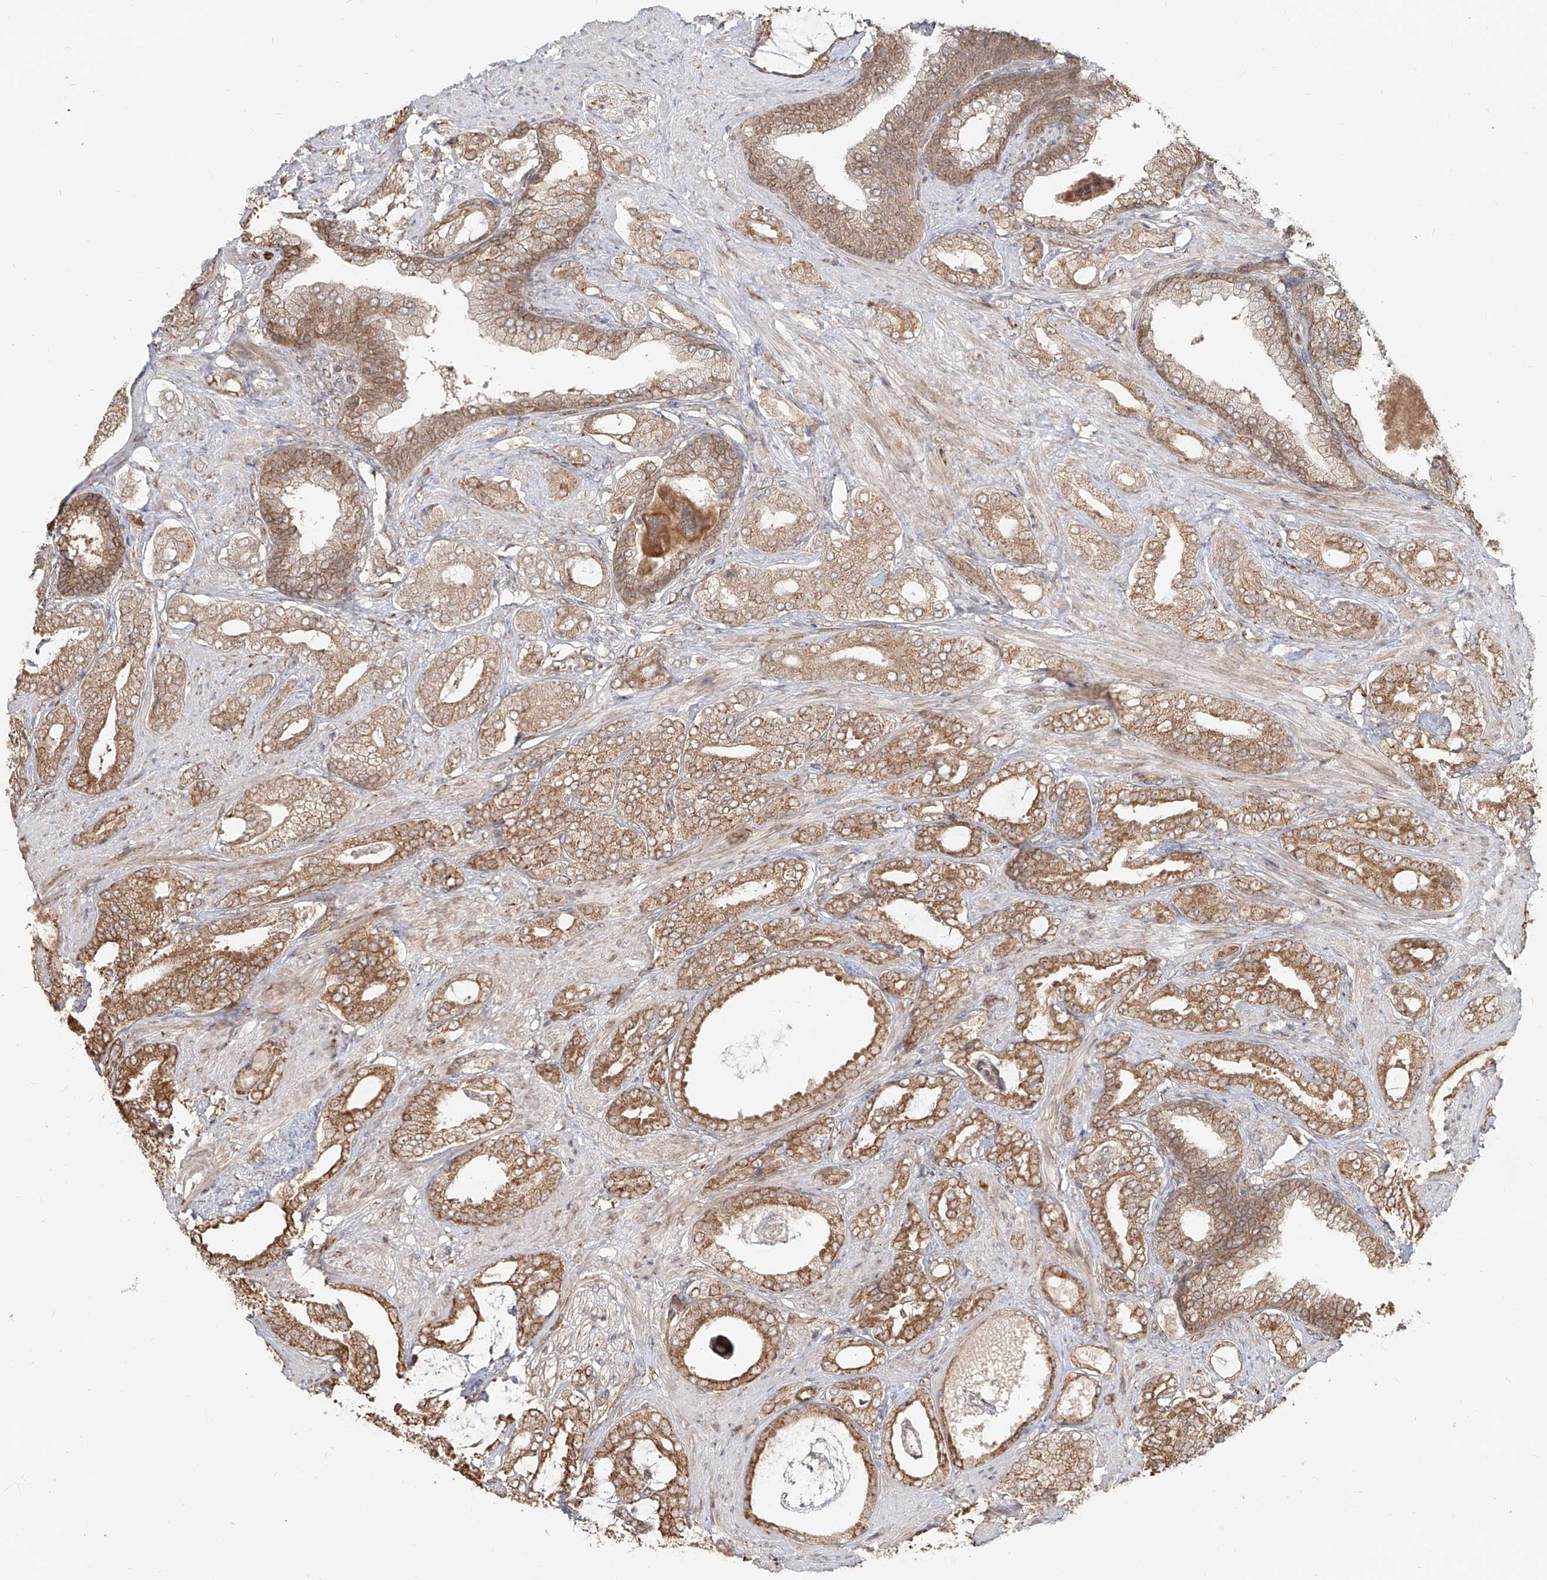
{"staining": {"intensity": "moderate", "quantity": ">75%", "location": "cytoplasmic/membranous"}, "tissue": "prostate cancer", "cell_type": "Tumor cells", "image_type": "cancer", "snomed": [{"axis": "morphology", "description": "Adenocarcinoma, Low grade"}, {"axis": "topography", "description": "Prostate"}], "caption": "Protein staining displays moderate cytoplasmic/membranous staining in about >75% of tumor cells in prostate low-grade adenocarcinoma.", "gene": "UBE2K", "patient": {"sex": "male", "age": 71}}